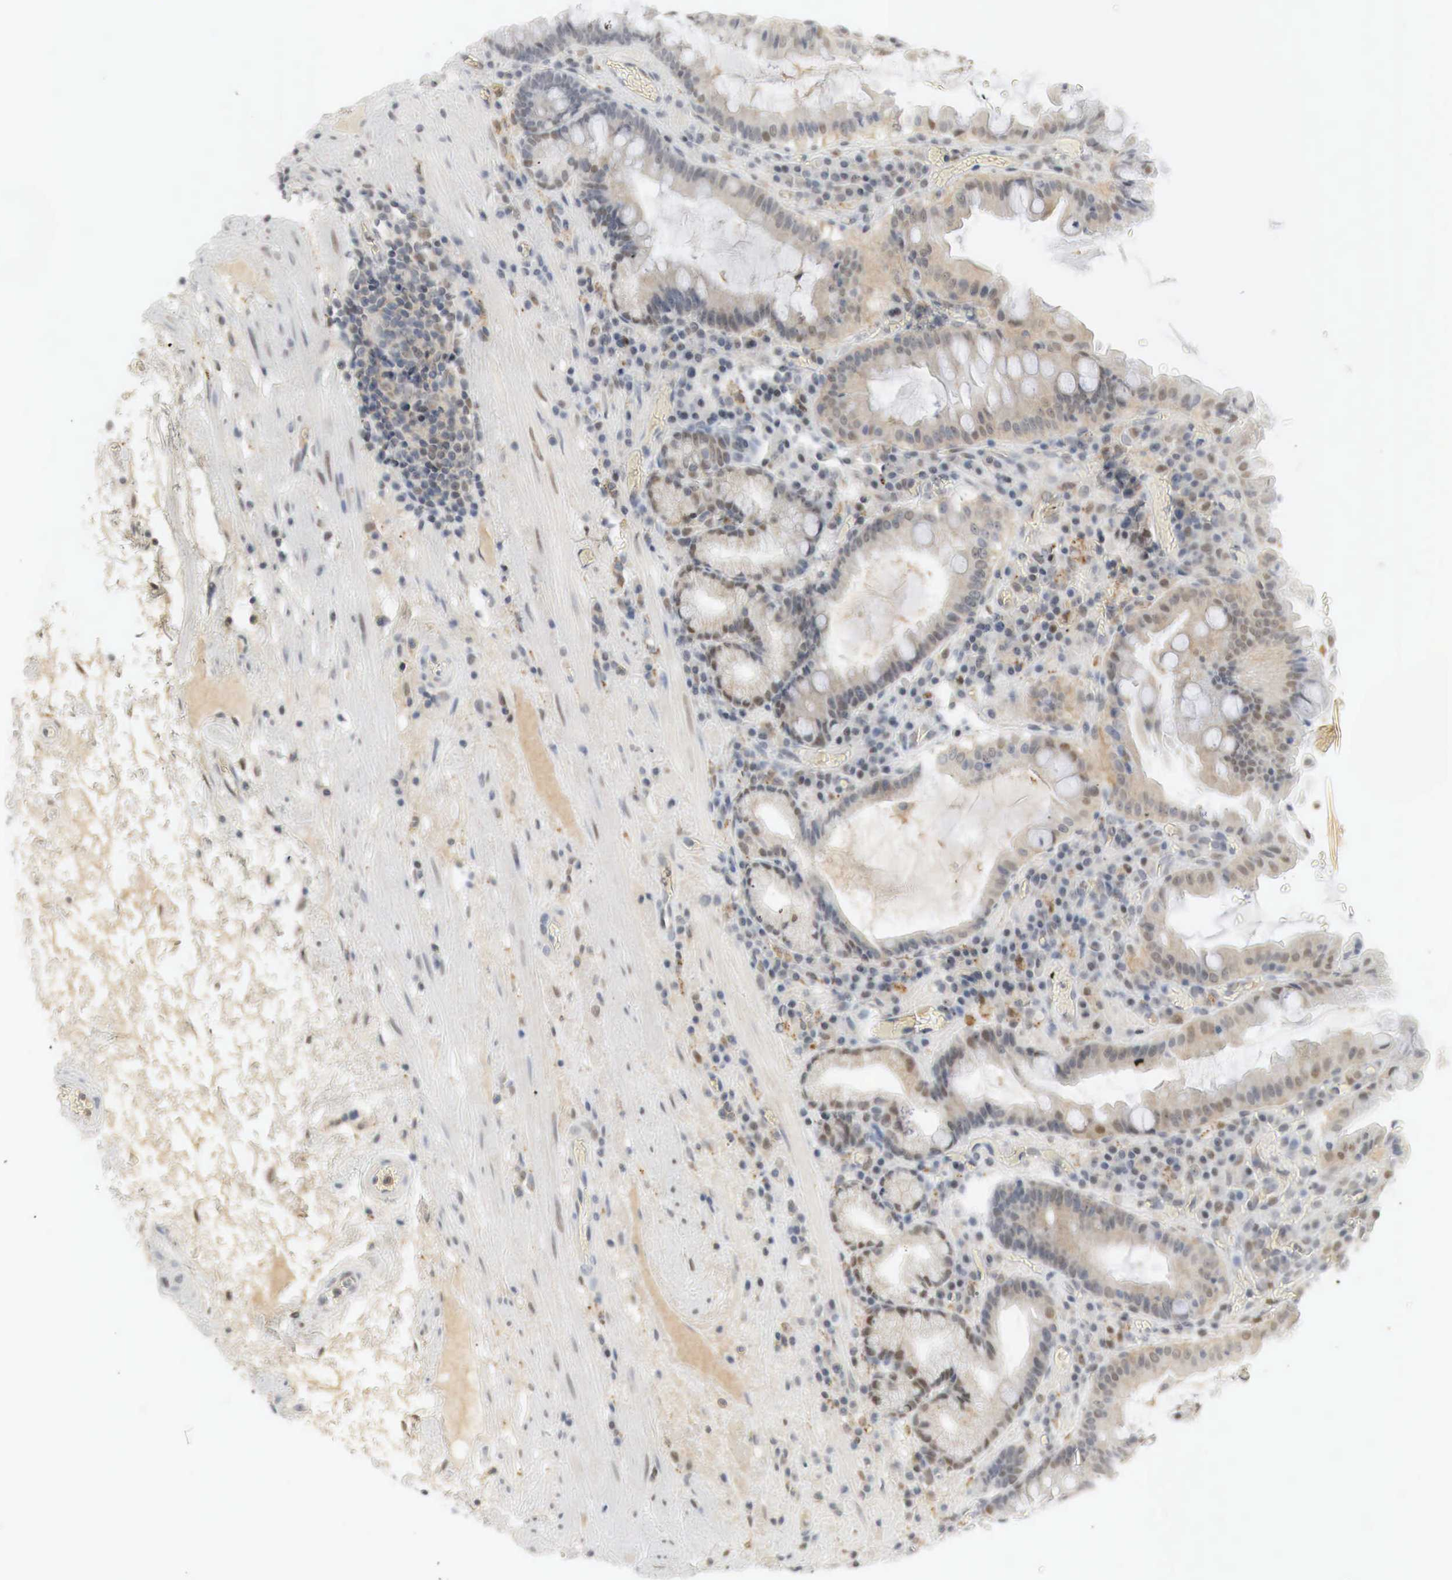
{"staining": {"intensity": "moderate", "quantity": "25%-75%", "location": "cytoplasmic/membranous,nuclear"}, "tissue": "stomach", "cell_type": "Glandular cells", "image_type": "normal", "snomed": [{"axis": "morphology", "description": "Normal tissue, NOS"}, {"axis": "topography", "description": "Stomach, lower"}, {"axis": "topography", "description": "Duodenum"}], "caption": "Protein analysis of normal stomach displays moderate cytoplasmic/membranous,nuclear staining in about 25%-75% of glandular cells.", "gene": "MYC", "patient": {"sex": "male", "age": 84}}